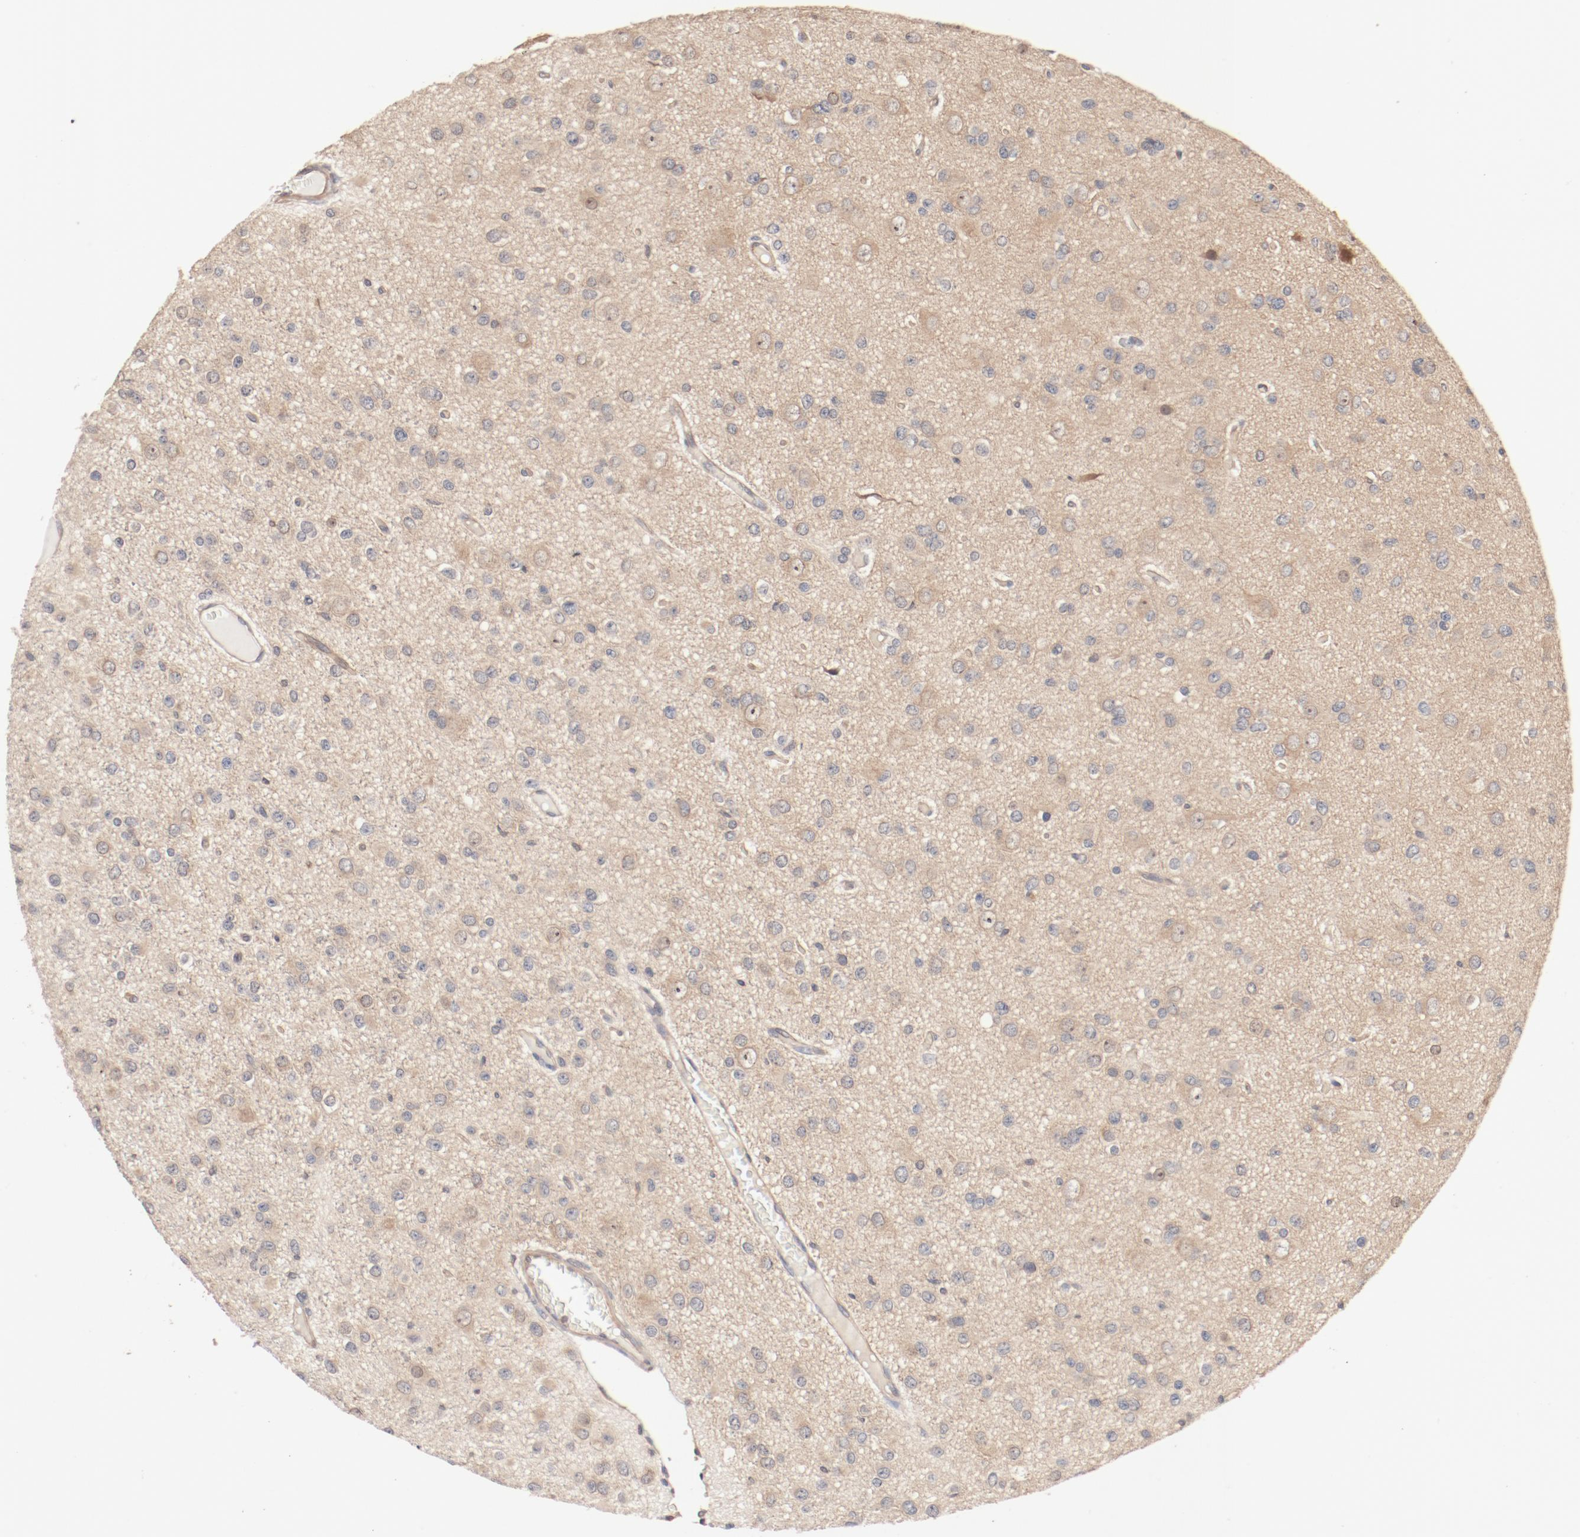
{"staining": {"intensity": "weak", "quantity": "<25%", "location": "cytoplasmic/membranous"}, "tissue": "glioma", "cell_type": "Tumor cells", "image_type": "cancer", "snomed": [{"axis": "morphology", "description": "Glioma, malignant, Low grade"}, {"axis": "topography", "description": "Brain"}], "caption": "Tumor cells are negative for protein expression in human malignant glioma (low-grade).", "gene": "UBE2J1", "patient": {"sex": "male", "age": 42}}